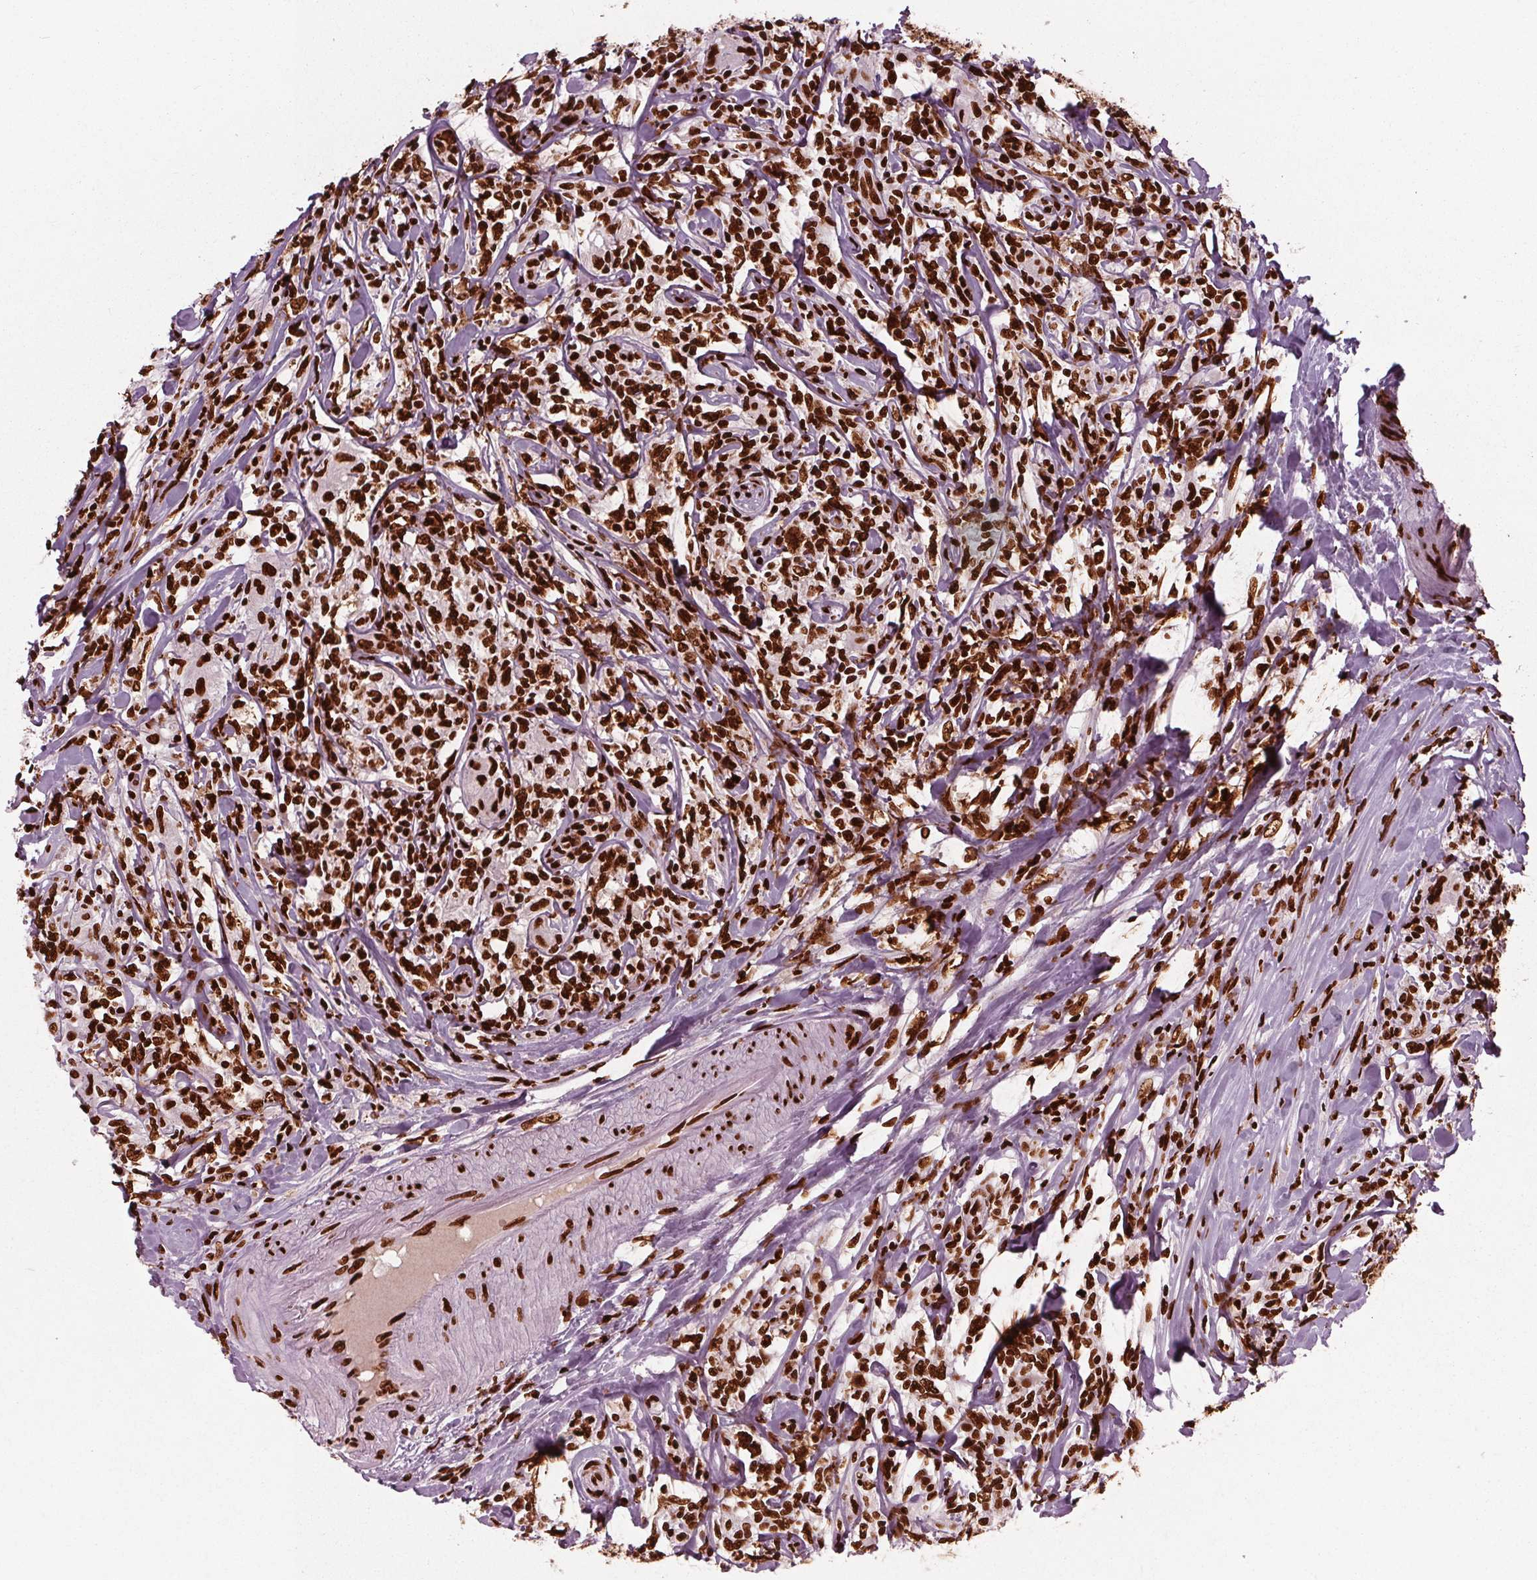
{"staining": {"intensity": "strong", "quantity": ">75%", "location": "nuclear"}, "tissue": "lymphoma", "cell_type": "Tumor cells", "image_type": "cancer", "snomed": [{"axis": "morphology", "description": "Malignant lymphoma, non-Hodgkin's type, High grade"}, {"axis": "topography", "description": "Lymph node"}], "caption": "Brown immunohistochemical staining in human lymphoma reveals strong nuclear positivity in approximately >75% of tumor cells.", "gene": "BRD4", "patient": {"sex": "female", "age": 84}}